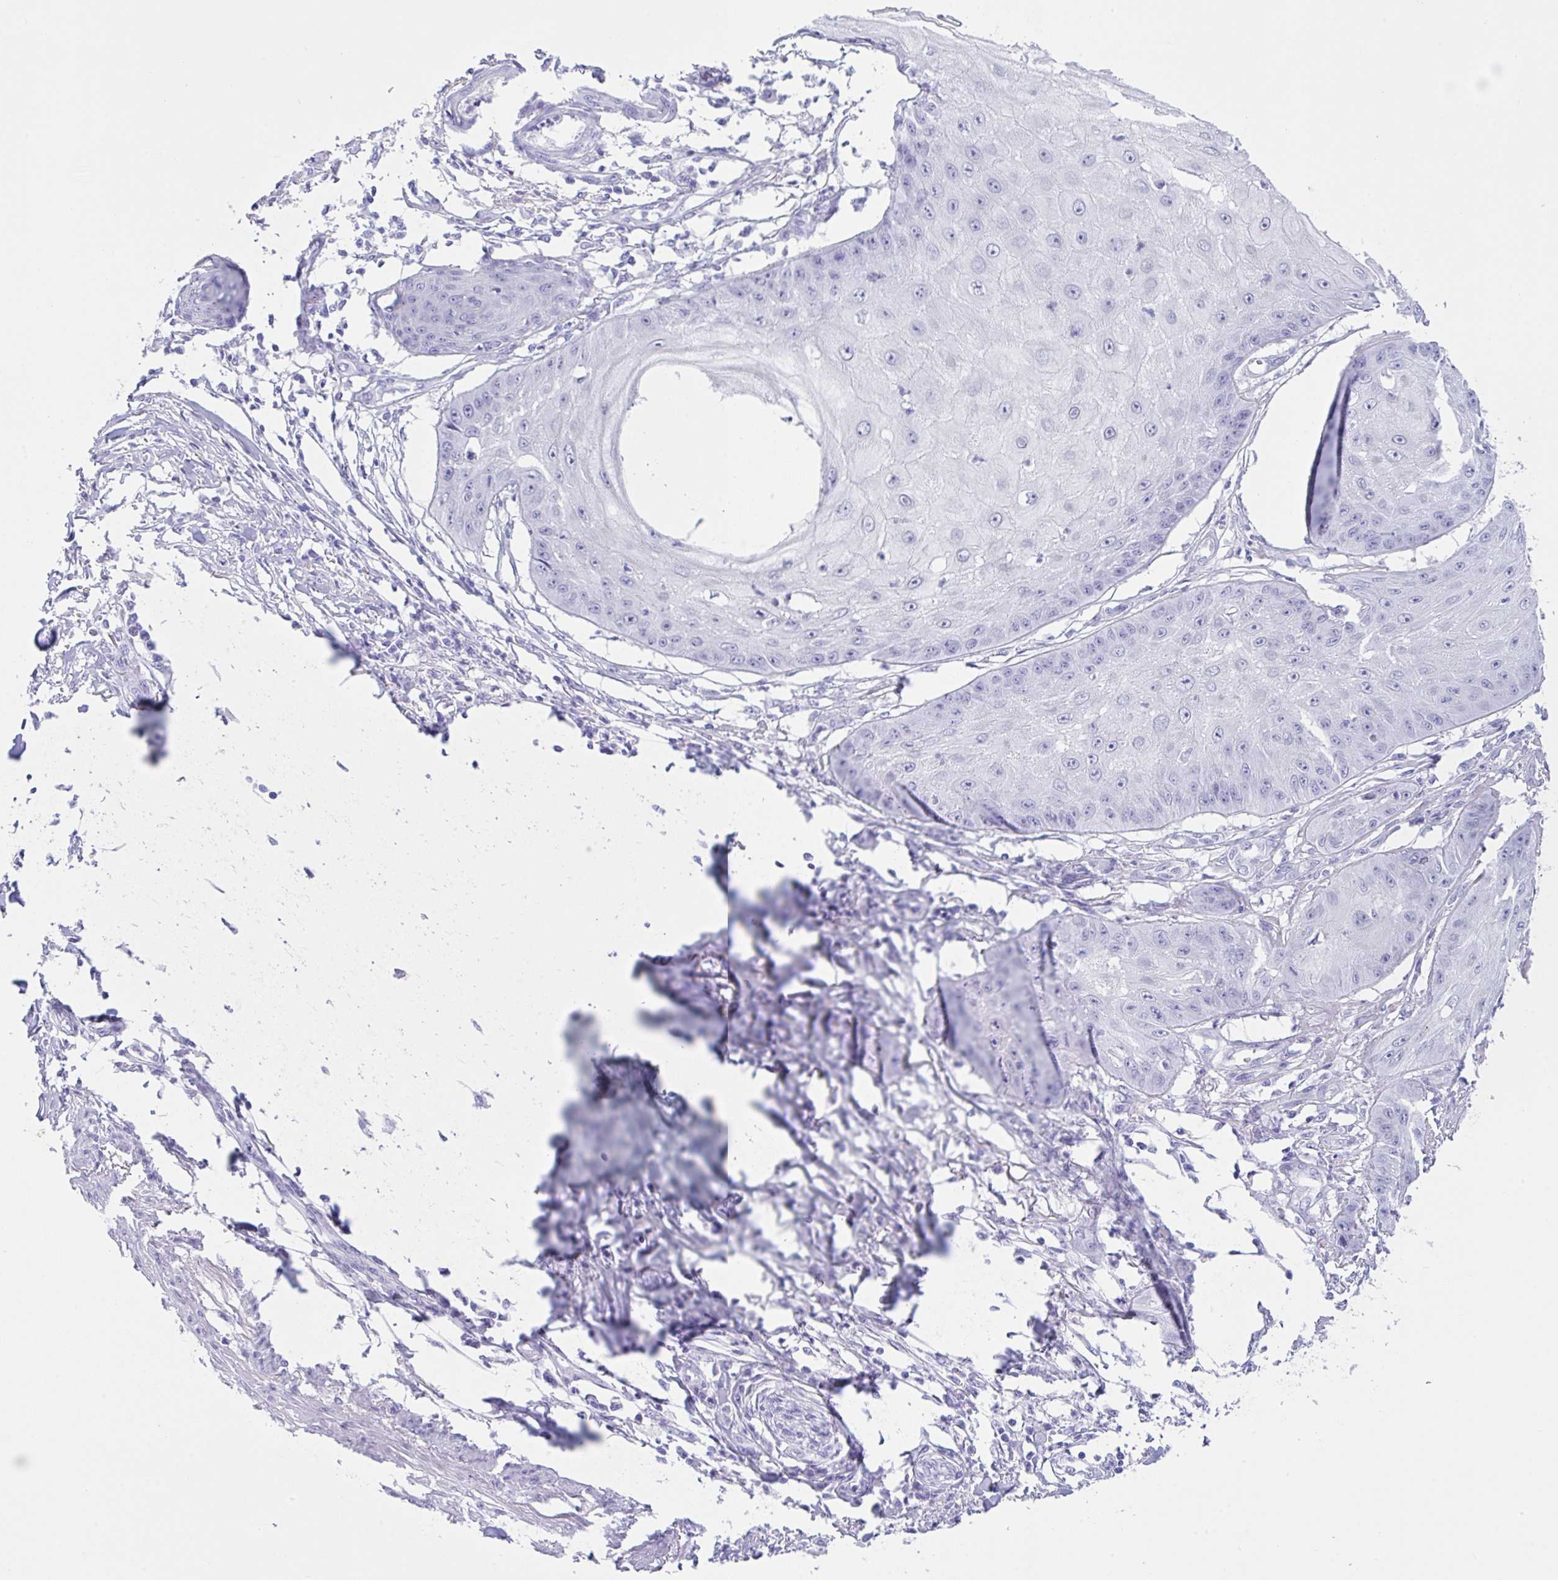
{"staining": {"intensity": "negative", "quantity": "none", "location": "none"}, "tissue": "skin cancer", "cell_type": "Tumor cells", "image_type": "cancer", "snomed": [{"axis": "morphology", "description": "Squamous cell carcinoma, NOS"}, {"axis": "topography", "description": "Skin"}], "caption": "High power microscopy micrograph of an immunohistochemistry (IHC) histopathology image of skin cancer, revealing no significant staining in tumor cells.", "gene": "CPA1", "patient": {"sex": "male", "age": 70}}